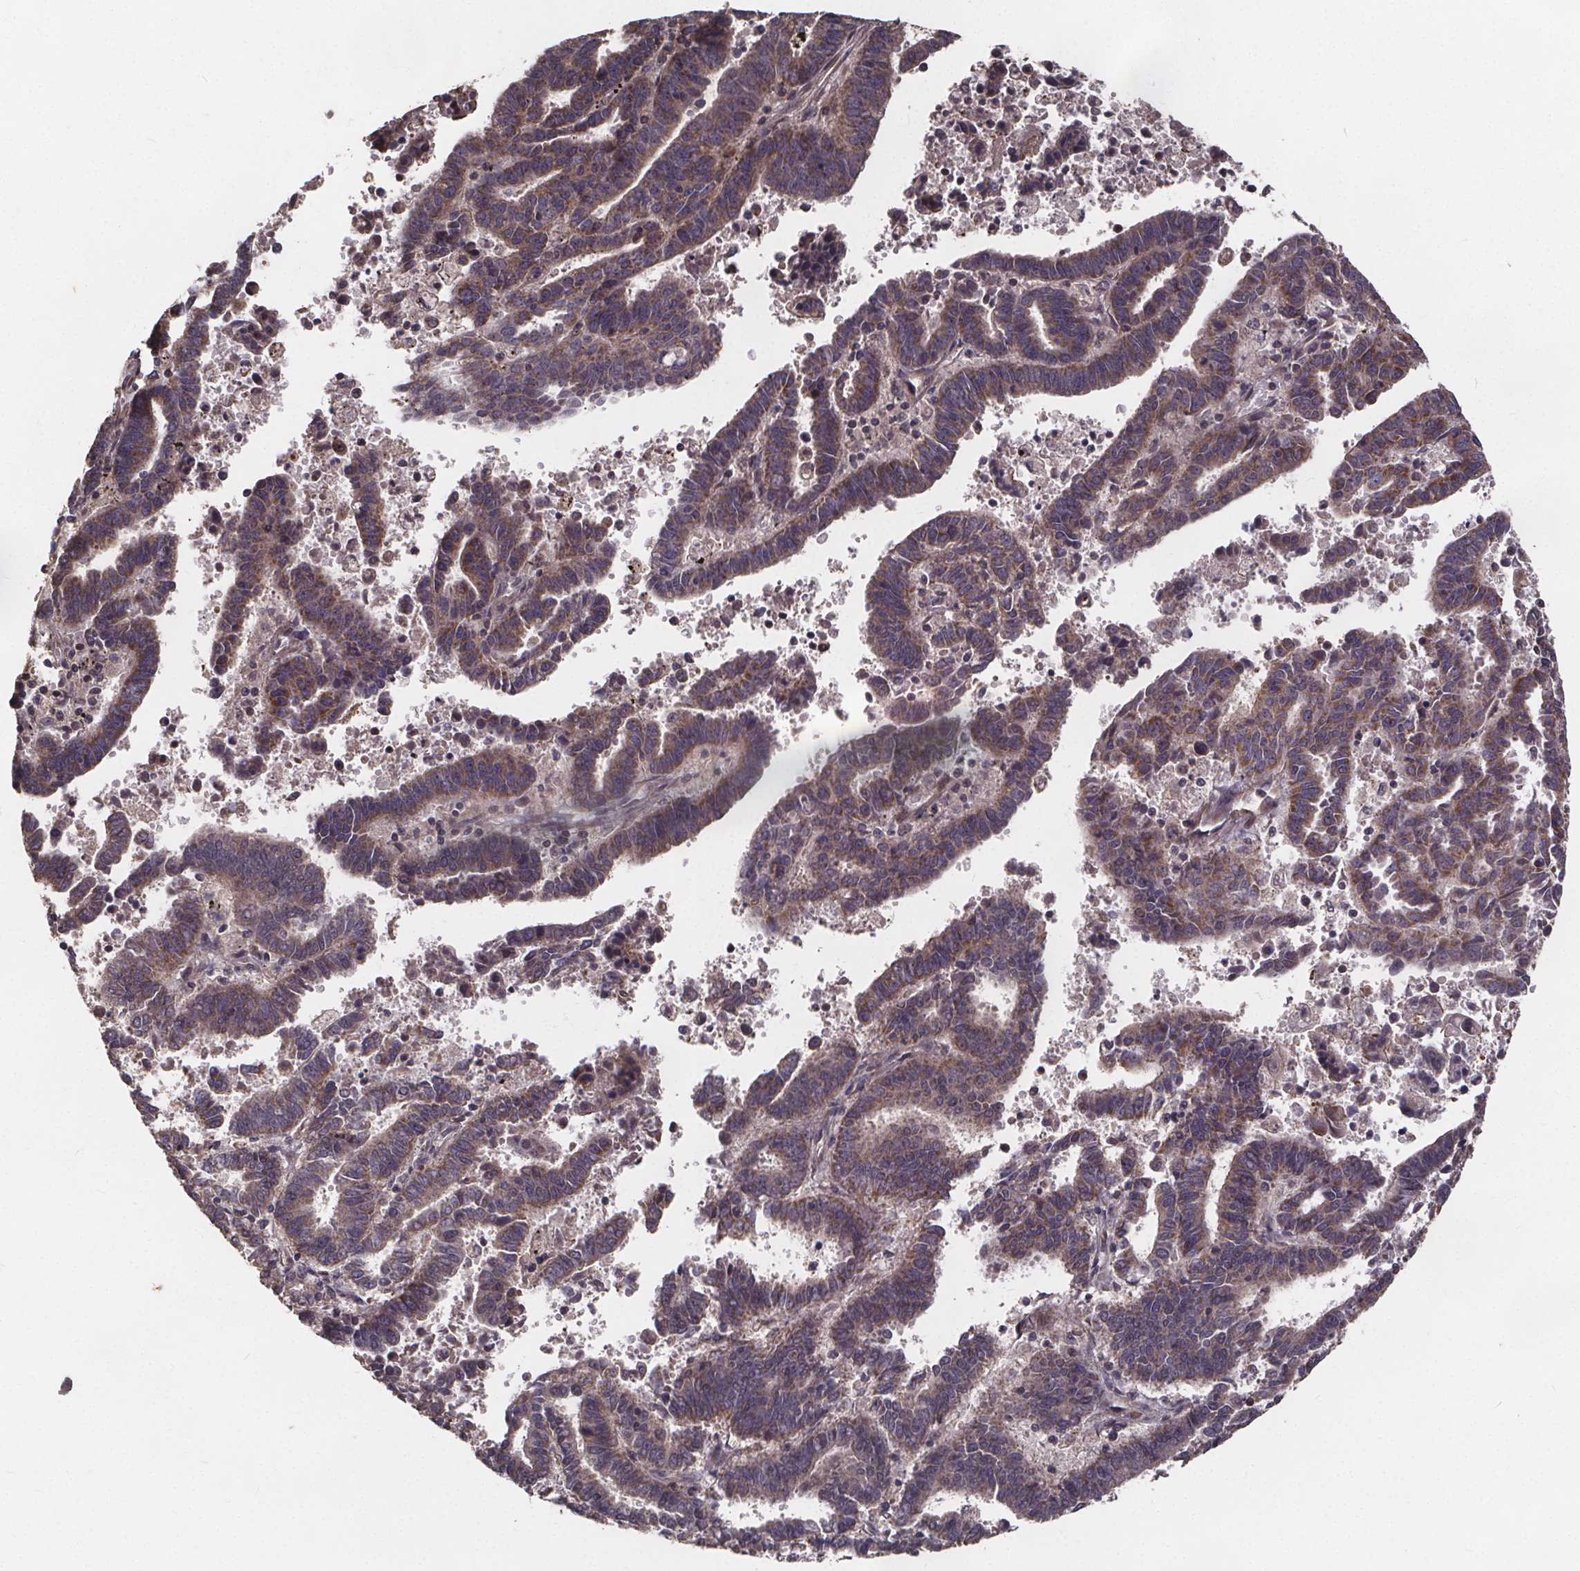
{"staining": {"intensity": "moderate", "quantity": ">75%", "location": "cytoplasmic/membranous"}, "tissue": "endometrial cancer", "cell_type": "Tumor cells", "image_type": "cancer", "snomed": [{"axis": "morphology", "description": "Adenocarcinoma, NOS"}, {"axis": "topography", "description": "Uterus"}], "caption": "Protein staining demonstrates moderate cytoplasmic/membranous expression in about >75% of tumor cells in endometrial cancer.", "gene": "YME1L1", "patient": {"sex": "female", "age": 83}}